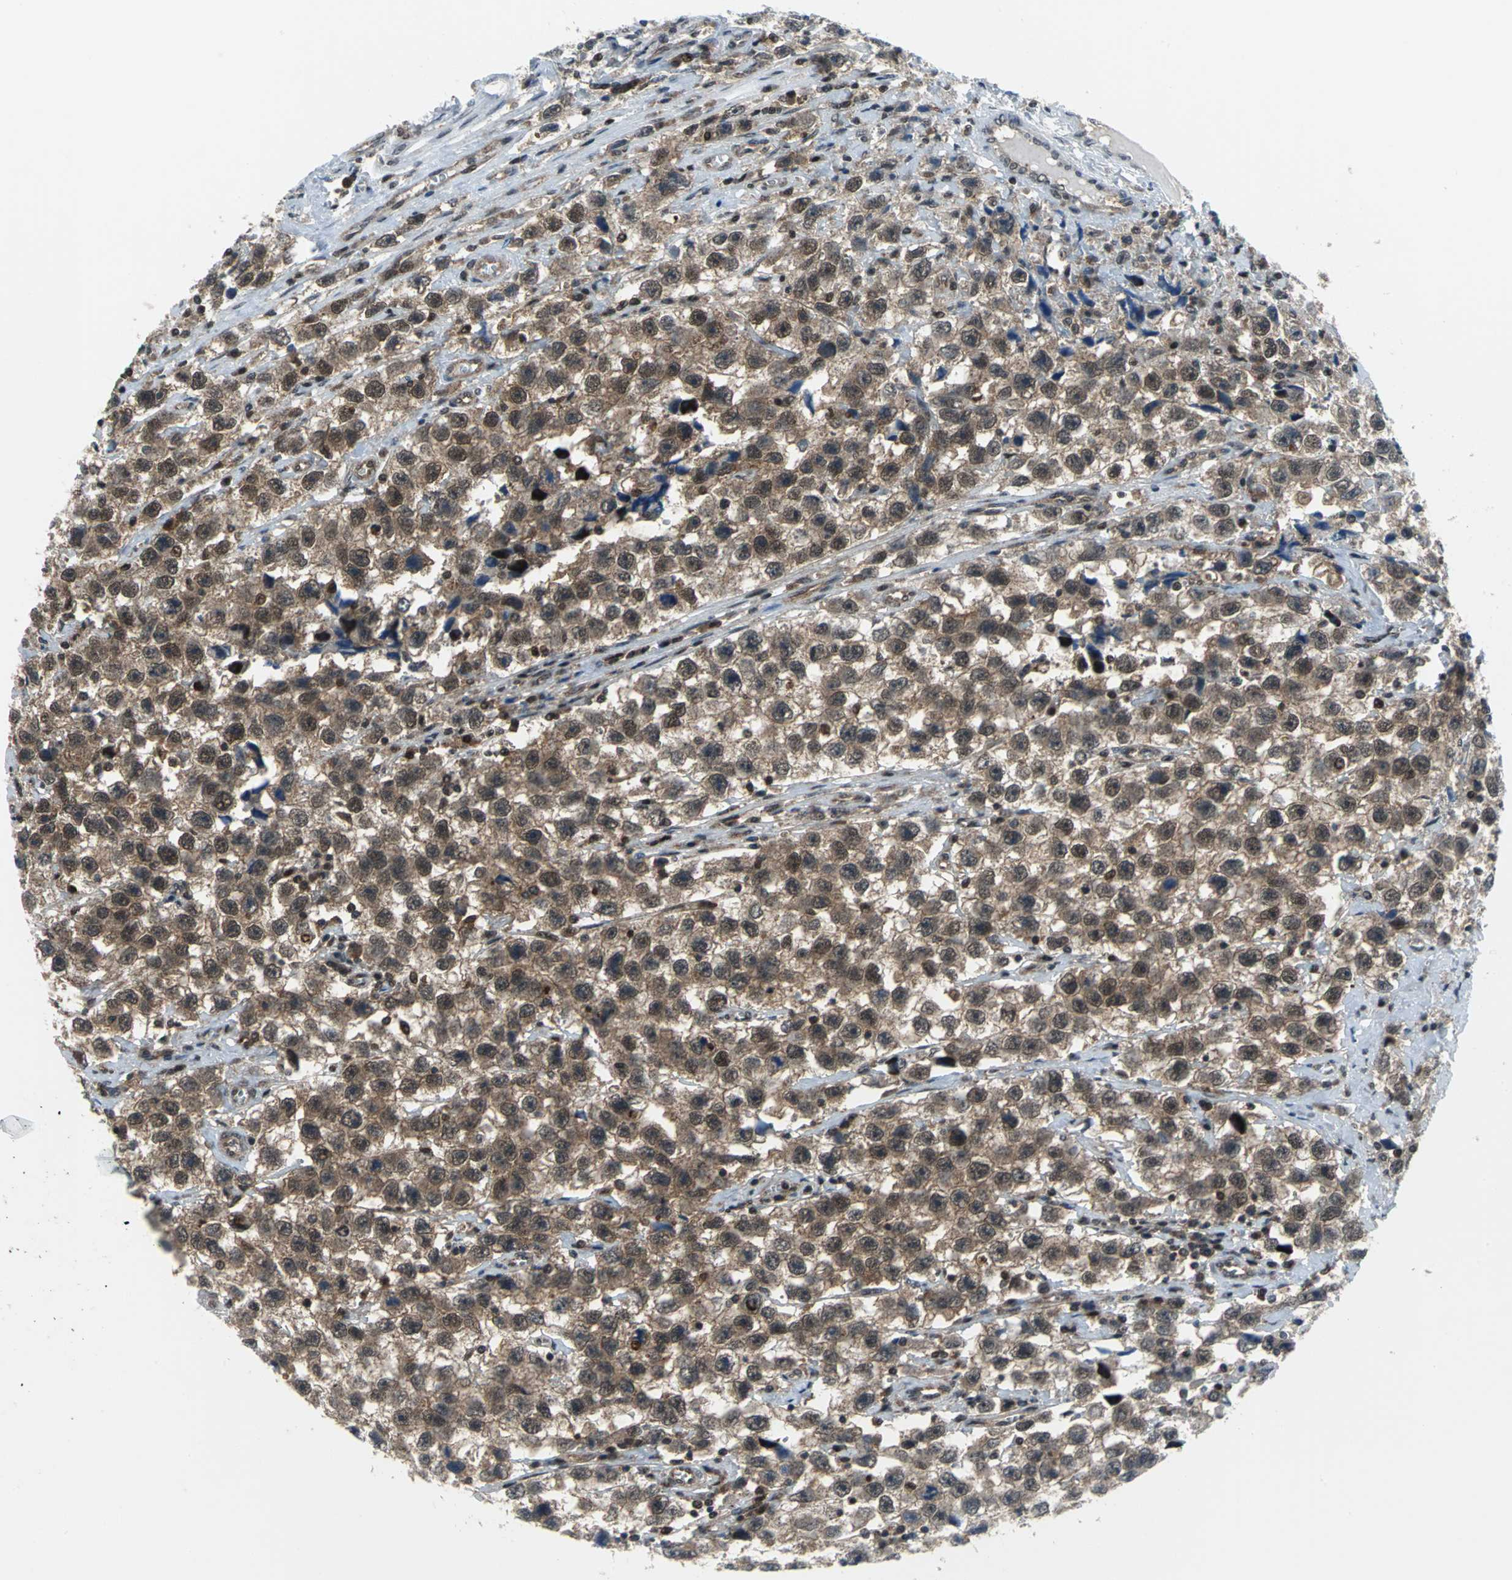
{"staining": {"intensity": "moderate", "quantity": "25%-75%", "location": "cytoplasmic/membranous,nuclear"}, "tissue": "testis cancer", "cell_type": "Tumor cells", "image_type": "cancer", "snomed": [{"axis": "morphology", "description": "Seminoma, NOS"}, {"axis": "topography", "description": "Testis"}], "caption": "About 25%-75% of tumor cells in testis seminoma show moderate cytoplasmic/membranous and nuclear protein staining as visualized by brown immunohistochemical staining.", "gene": "PSMA4", "patient": {"sex": "male", "age": 33}}